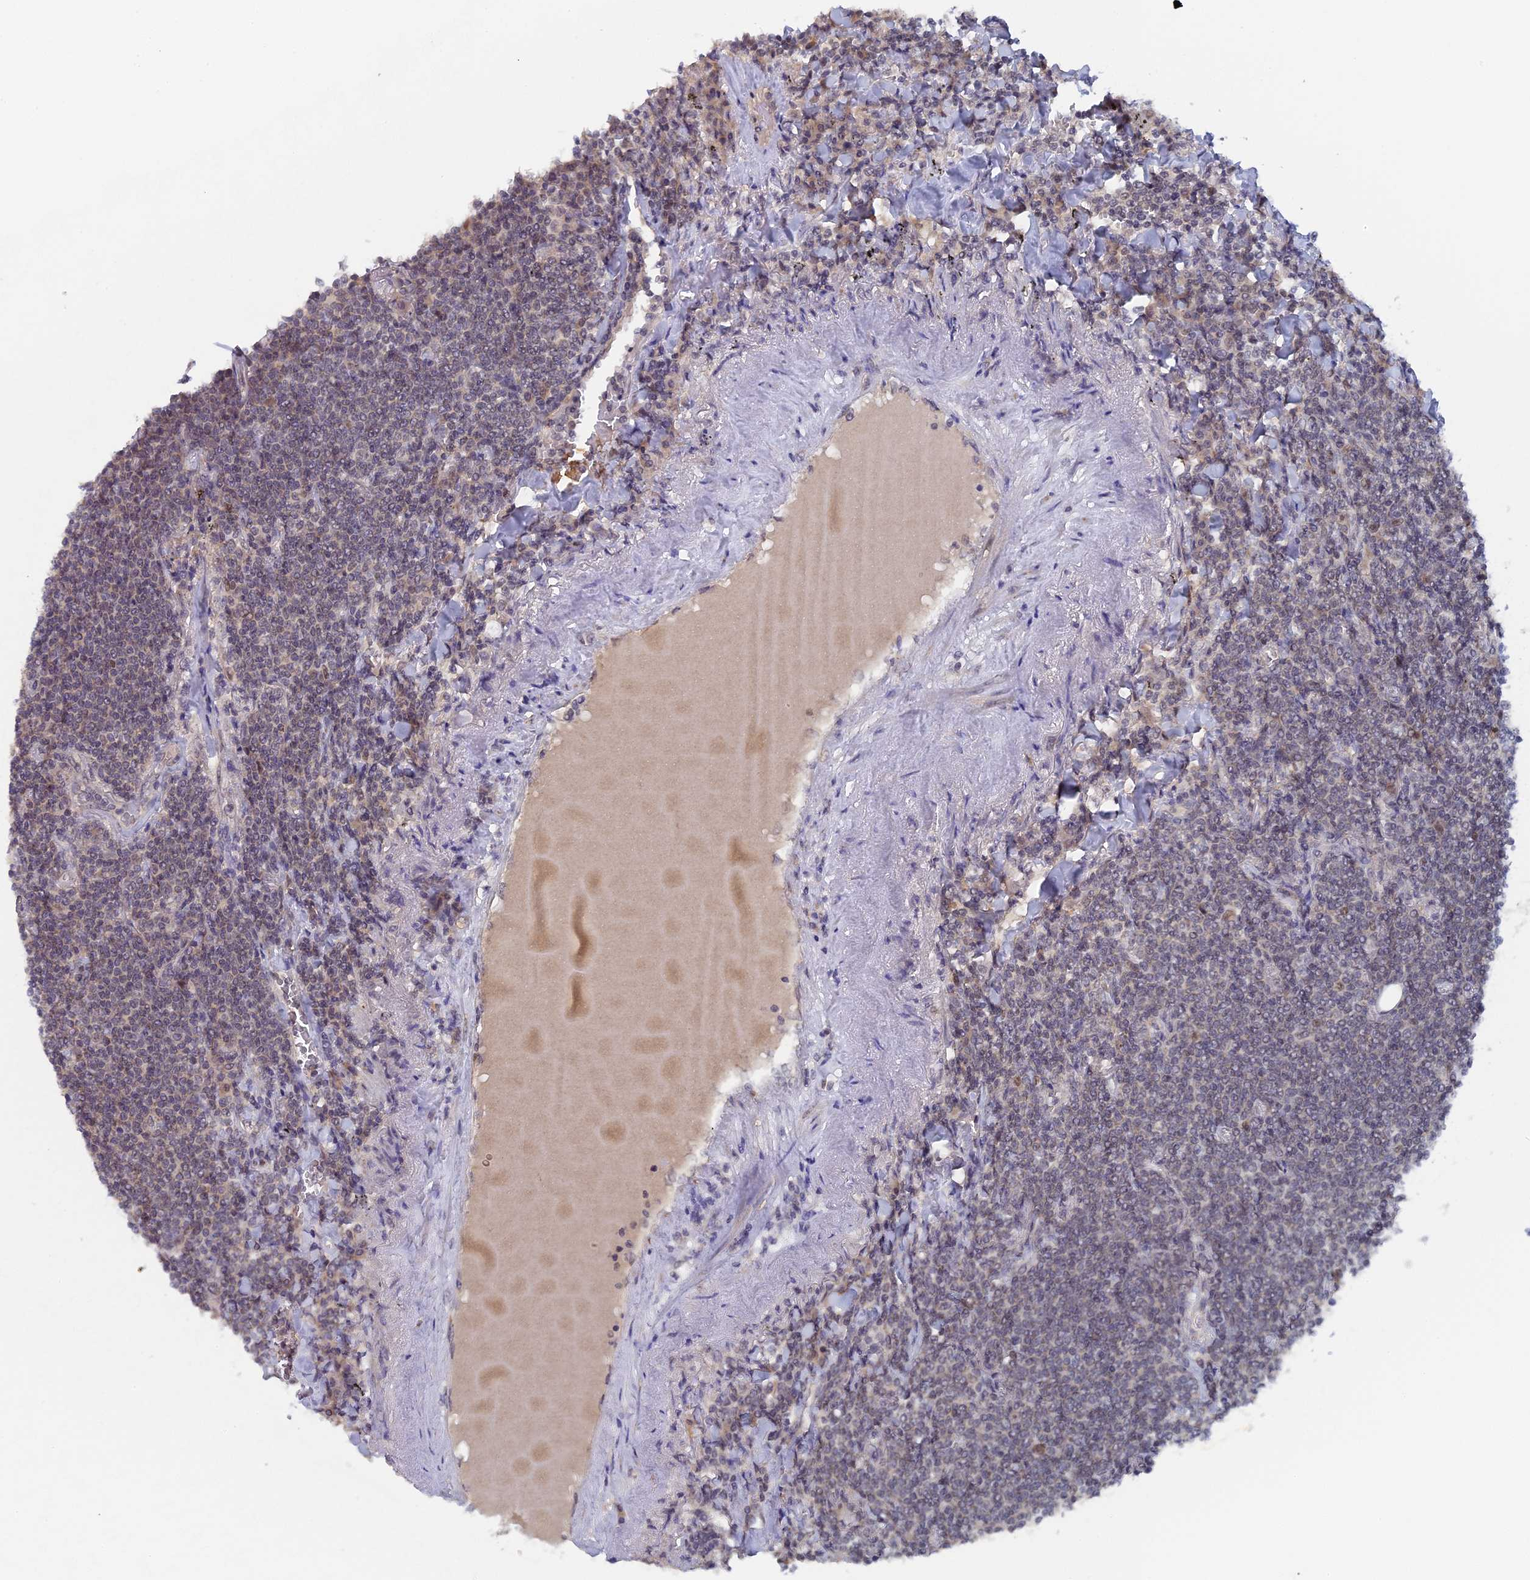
{"staining": {"intensity": "negative", "quantity": "none", "location": "none"}, "tissue": "lymphoma", "cell_type": "Tumor cells", "image_type": "cancer", "snomed": [{"axis": "morphology", "description": "Malignant lymphoma, non-Hodgkin's type, Low grade"}, {"axis": "topography", "description": "Lung"}], "caption": "DAB immunohistochemical staining of low-grade malignant lymphoma, non-Hodgkin's type reveals no significant staining in tumor cells. Brightfield microscopy of IHC stained with DAB (3,3'-diaminobenzidine) (brown) and hematoxylin (blue), captured at high magnification.", "gene": "MIGA2", "patient": {"sex": "female", "age": 71}}